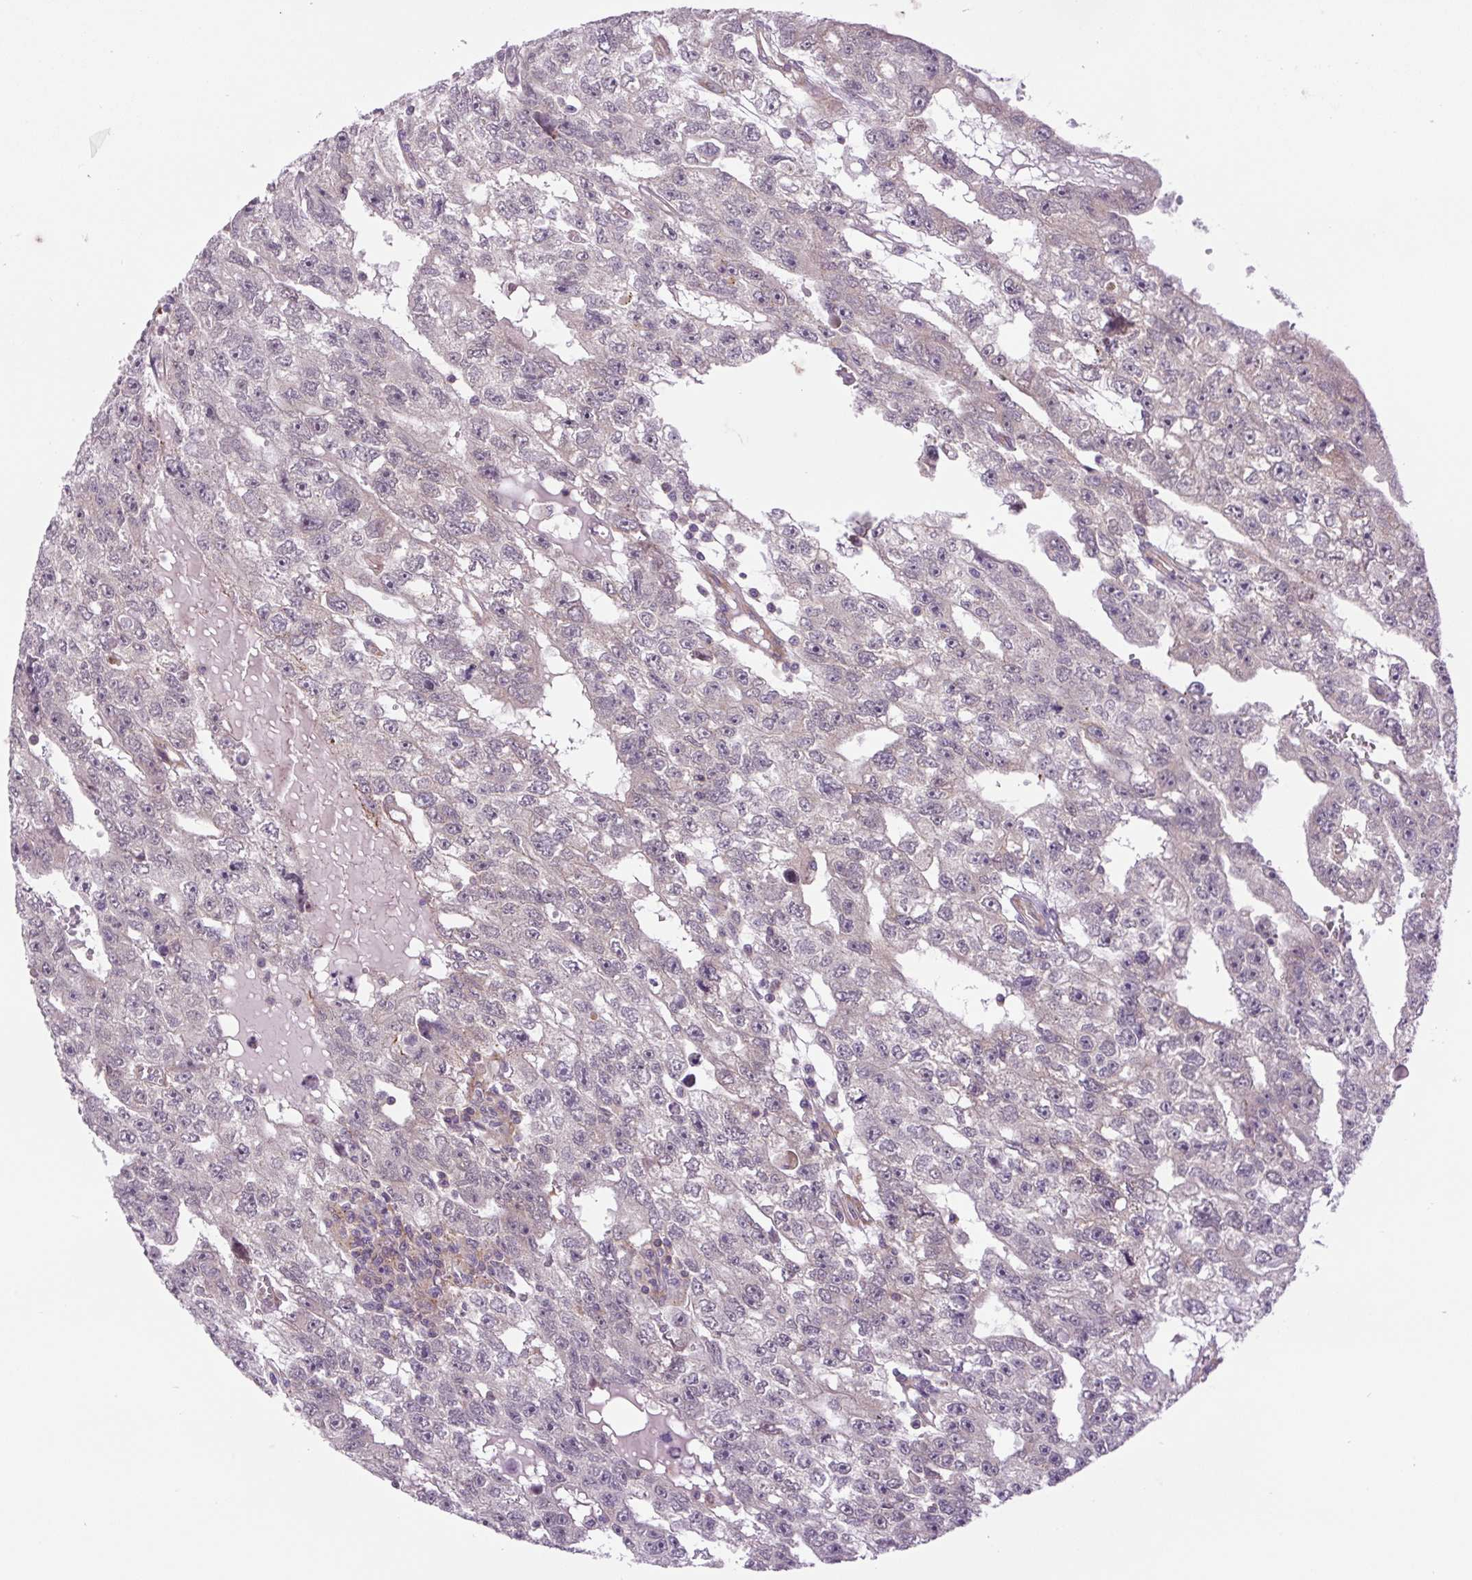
{"staining": {"intensity": "negative", "quantity": "none", "location": "none"}, "tissue": "testis cancer", "cell_type": "Tumor cells", "image_type": "cancer", "snomed": [{"axis": "morphology", "description": "Carcinoma, Embryonal, NOS"}, {"axis": "topography", "description": "Testis"}], "caption": "High power microscopy photomicrograph of an immunohistochemistry image of testis embryonal carcinoma, revealing no significant positivity in tumor cells. The staining was performed using DAB (3,3'-diaminobenzidine) to visualize the protein expression in brown, while the nuclei were stained in blue with hematoxylin (Magnification: 20x).", "gene": "MINK1", "patient": {"sex": "male", "age": 20}}